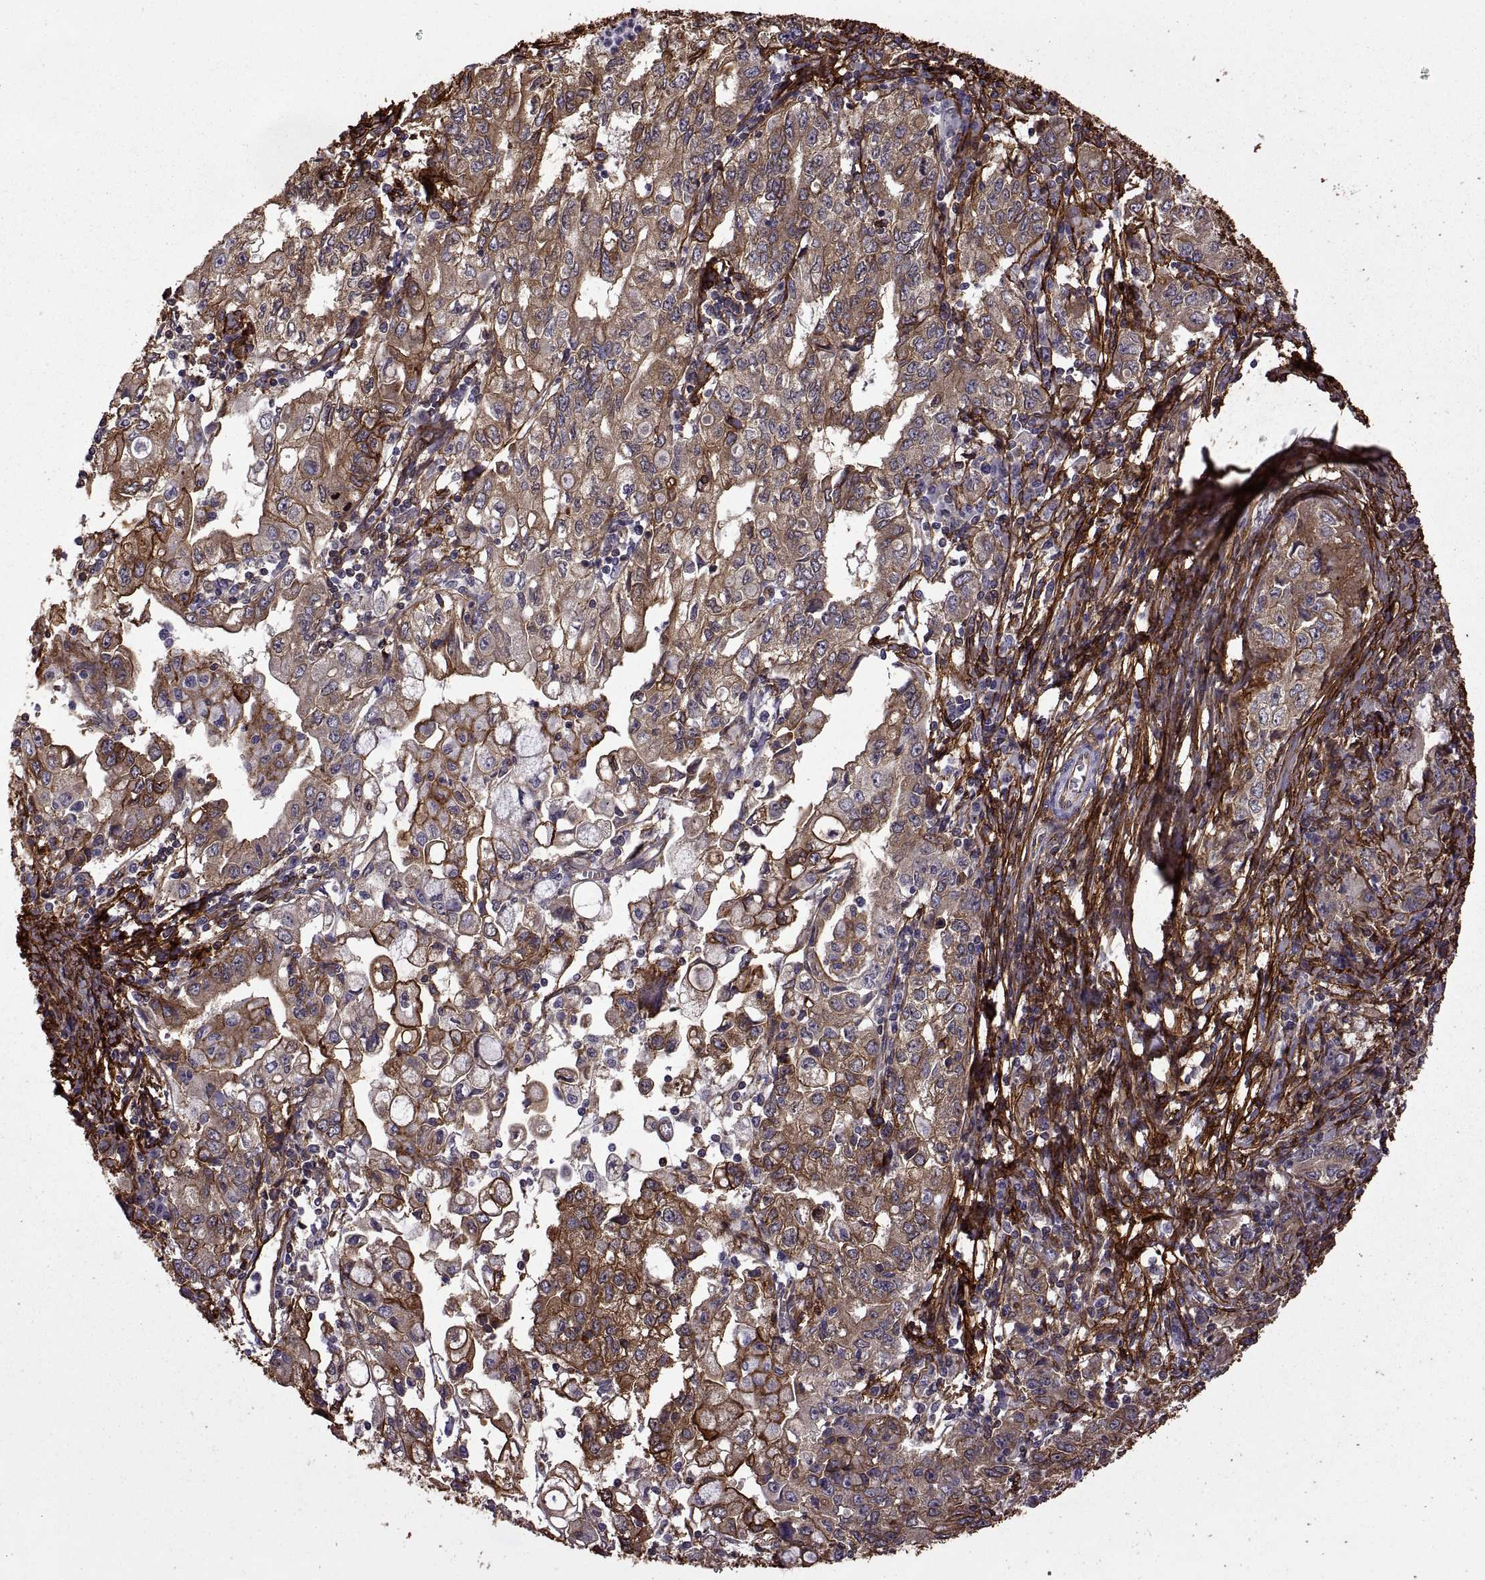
{"staining": {"intensity": "moderate", "quantity": "25%-75%", "location": "cytoplasmic/membranous"}, "tissue": "stomach cancer", "cell_type": "Tumor cells", "image_type": "cancer", "snomed": [{"axis": "morphology", "description": "Adenocarcinoma, NOS"}, {"axis": "topography", "description": "Stomach, lower"}], "caption": "A photomicrograph of human adenocarcinoma (stomach) stained for a protein displays moderate cytoplasmic/membranous brown staining in tumor cells.", "gene": "S100A10", "patient": {"sex": "female", "age": 72}}